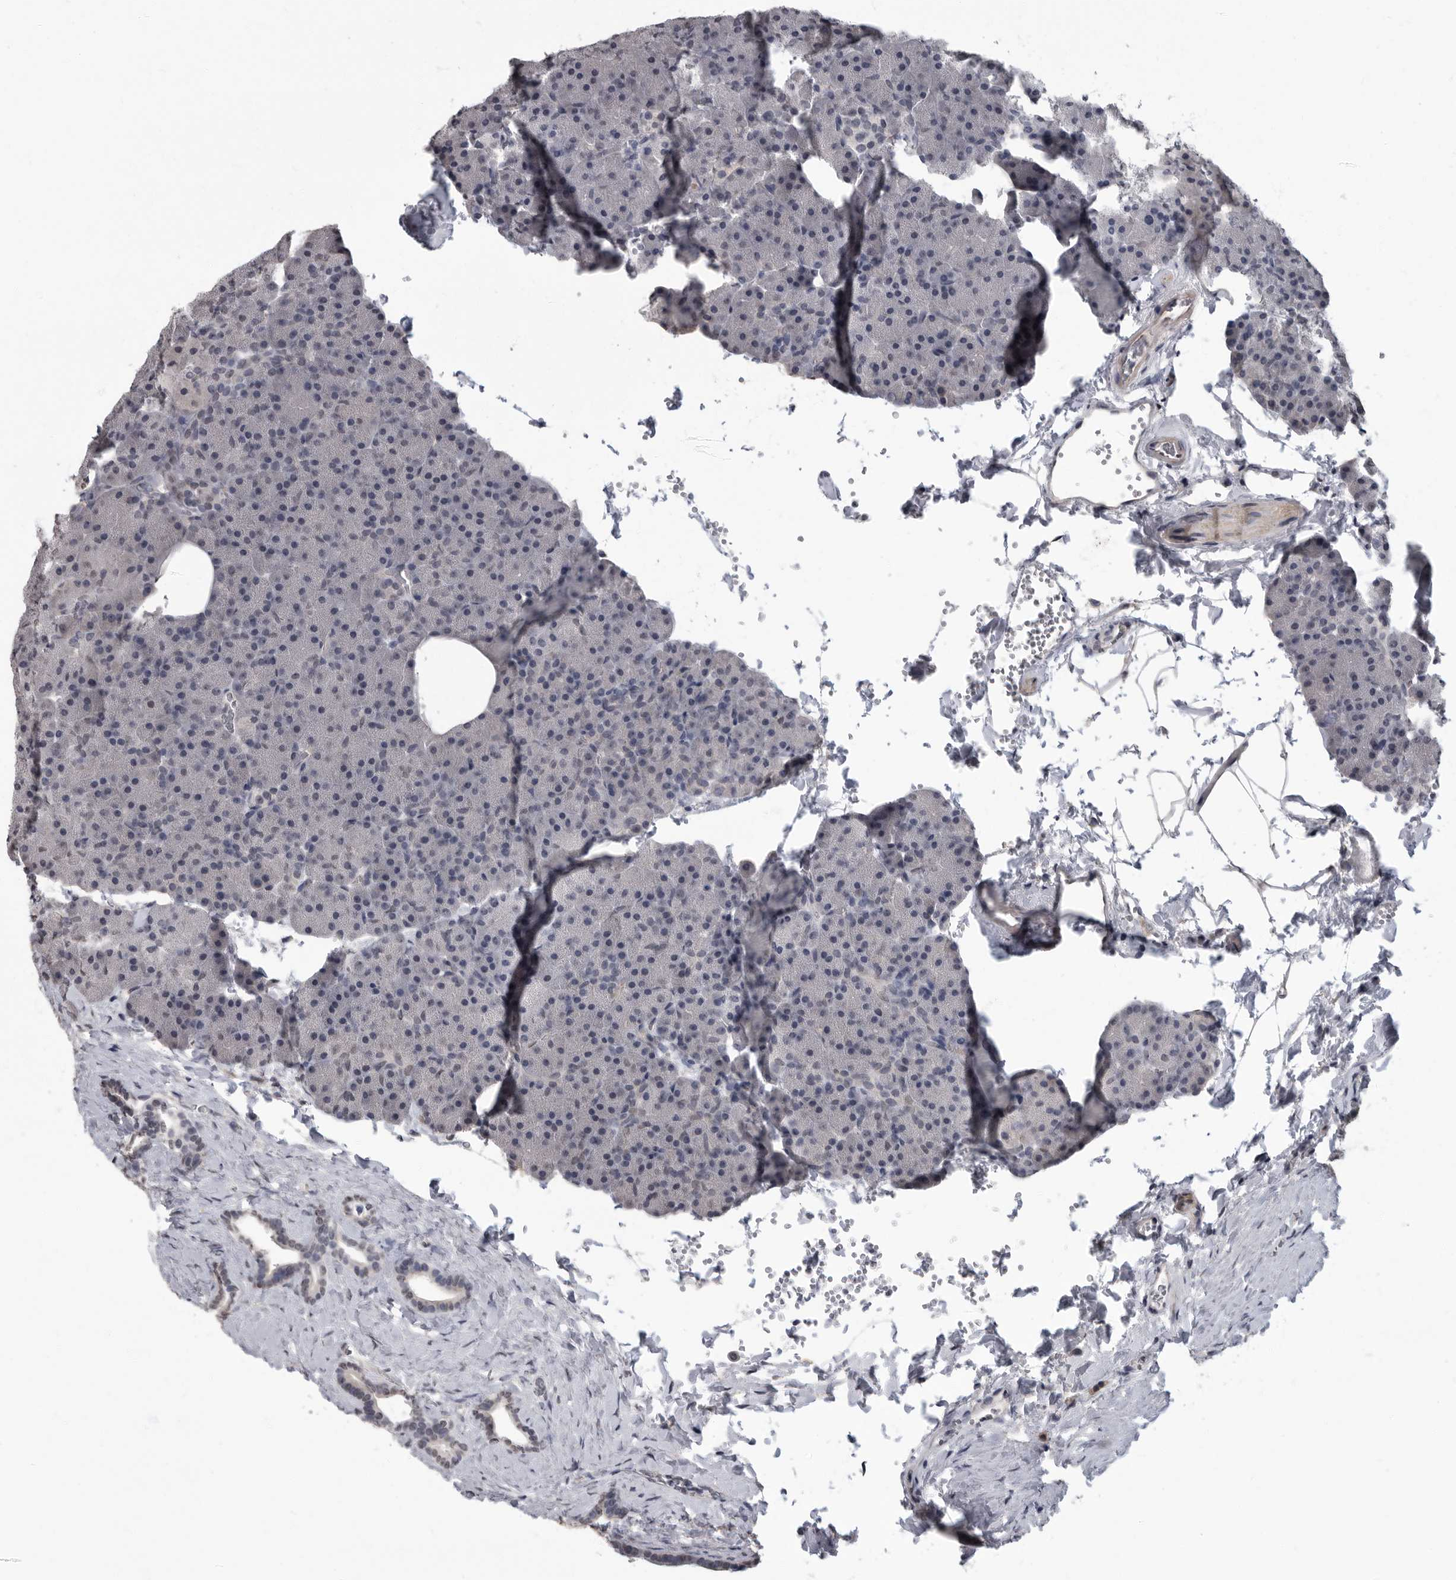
{"staining": {"intensity": "weak", "quantity": "25%-75%", "location": "nuclear"}, "tissue": "pancreas", "cell_type": "Exocrine glandular cells", "image_type": "normal", "snomed": [{"axis": "morphology", "description": "Normal tissue, NOS"}, {"axis": "morphology", "description": "Carcinoid, malignant, NOS"}, {"axis": "topography", "description": "Pancreas"}], "caption": "About 25%-75% of exocrine glandular cells in normal pancreas exhibit weak nuclear protein positivity as visualized by brown immunohistochemical staining.", "gene": "ARHGEF10", "patient": {"sex": "female", "age": 35}}